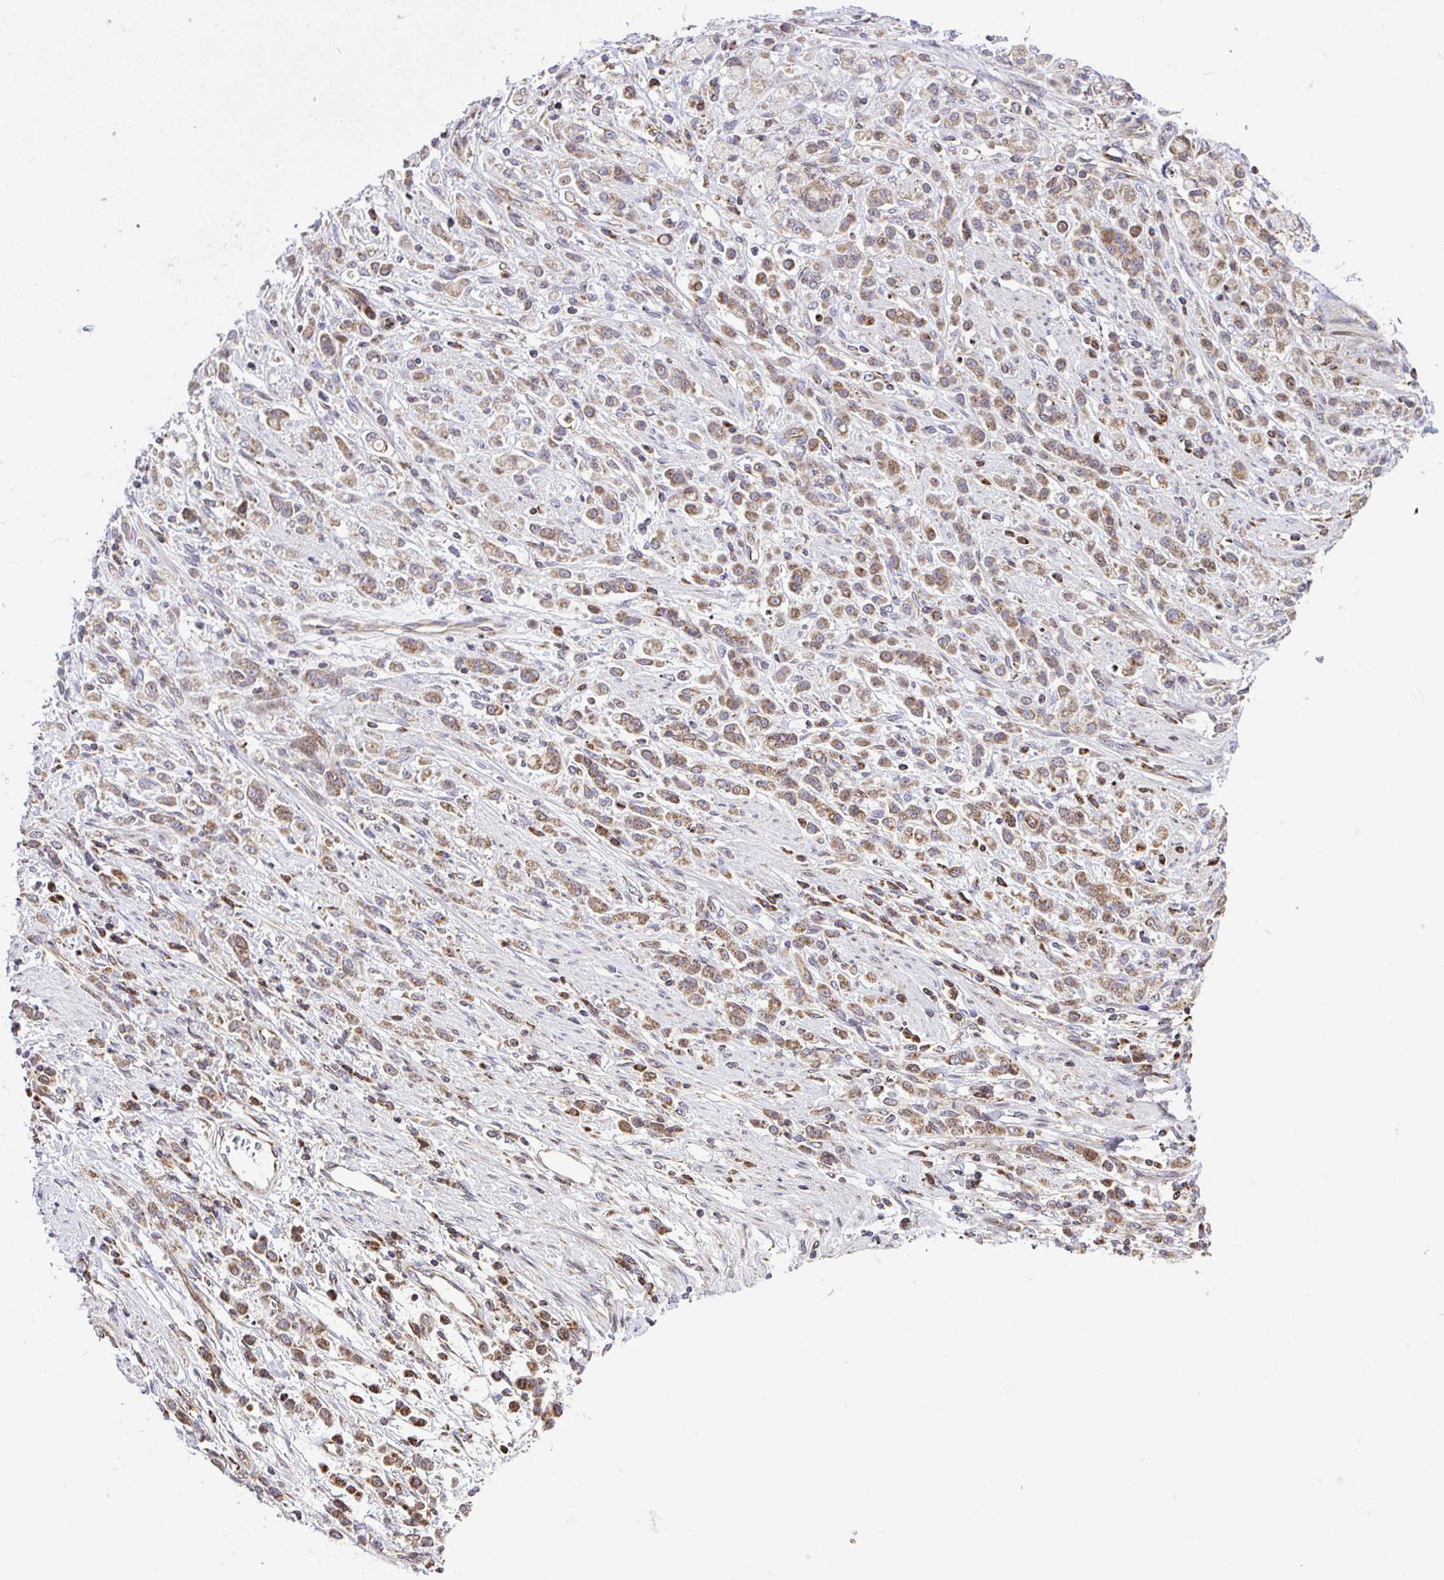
{"staining": {"intensity": "moderate", "quantity": ">75%", "location": "cytoplasmic/membranous"}, "tissue": "stomach cancer", "cell_type": "Tumor cells", "image_type": "cancer", "snomed": [{"axis": "morphology", "description": "Adenocarcinoma, NOS"}, {"axis": "topography", "description": "Stomach"}], "caption": "Stomach cancer tissue exhibits moderate cytoplasmic/membranous expression in approximately >75% of tumor cells The protein is shown in brown color, while the nuclei are stained blue.", "gene": "FIGNL1", "patient": {"sex": "female", "age": 60}}